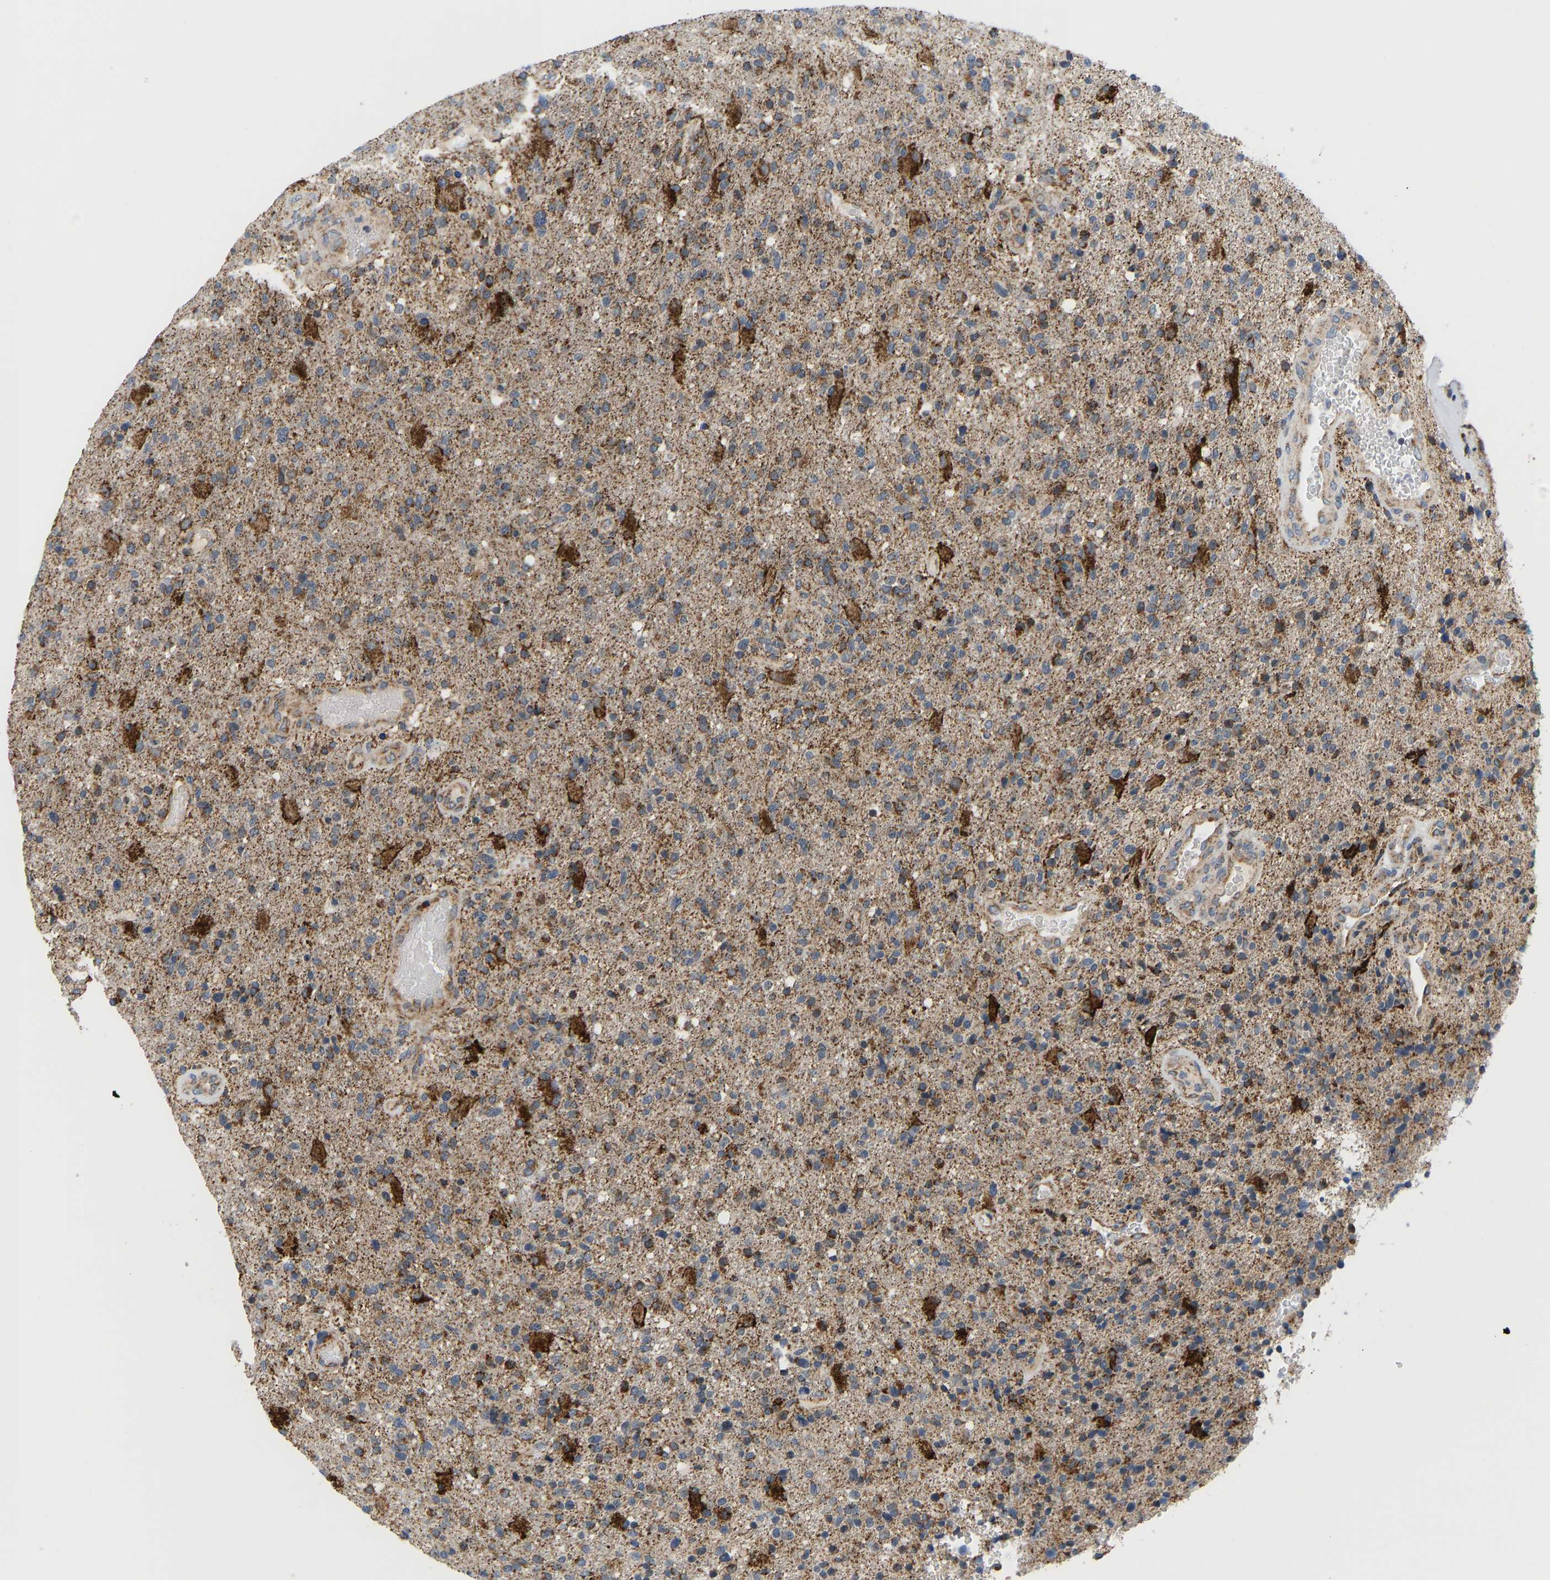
{"staining": {"intensity": "strong", "quantity": ">75%", "location": "cytoplasmic/membranous"}, "tissue": "glioma", "cell_type": "Tumor cells", "image_type": "cancer", "snomed": [{"axis": "morphology", "description": "Glioma, malignant, High grade"}, {"axis": "topography", "description": "Brain"}], "caption": "This photomicrograph shows IHC staining of glioma, with high strong cytoplasmic/membranous positivity in approximately >75% of tumor cells.", "gene": "GPSM2", "patient": {"sex": "male", "age": 72}}